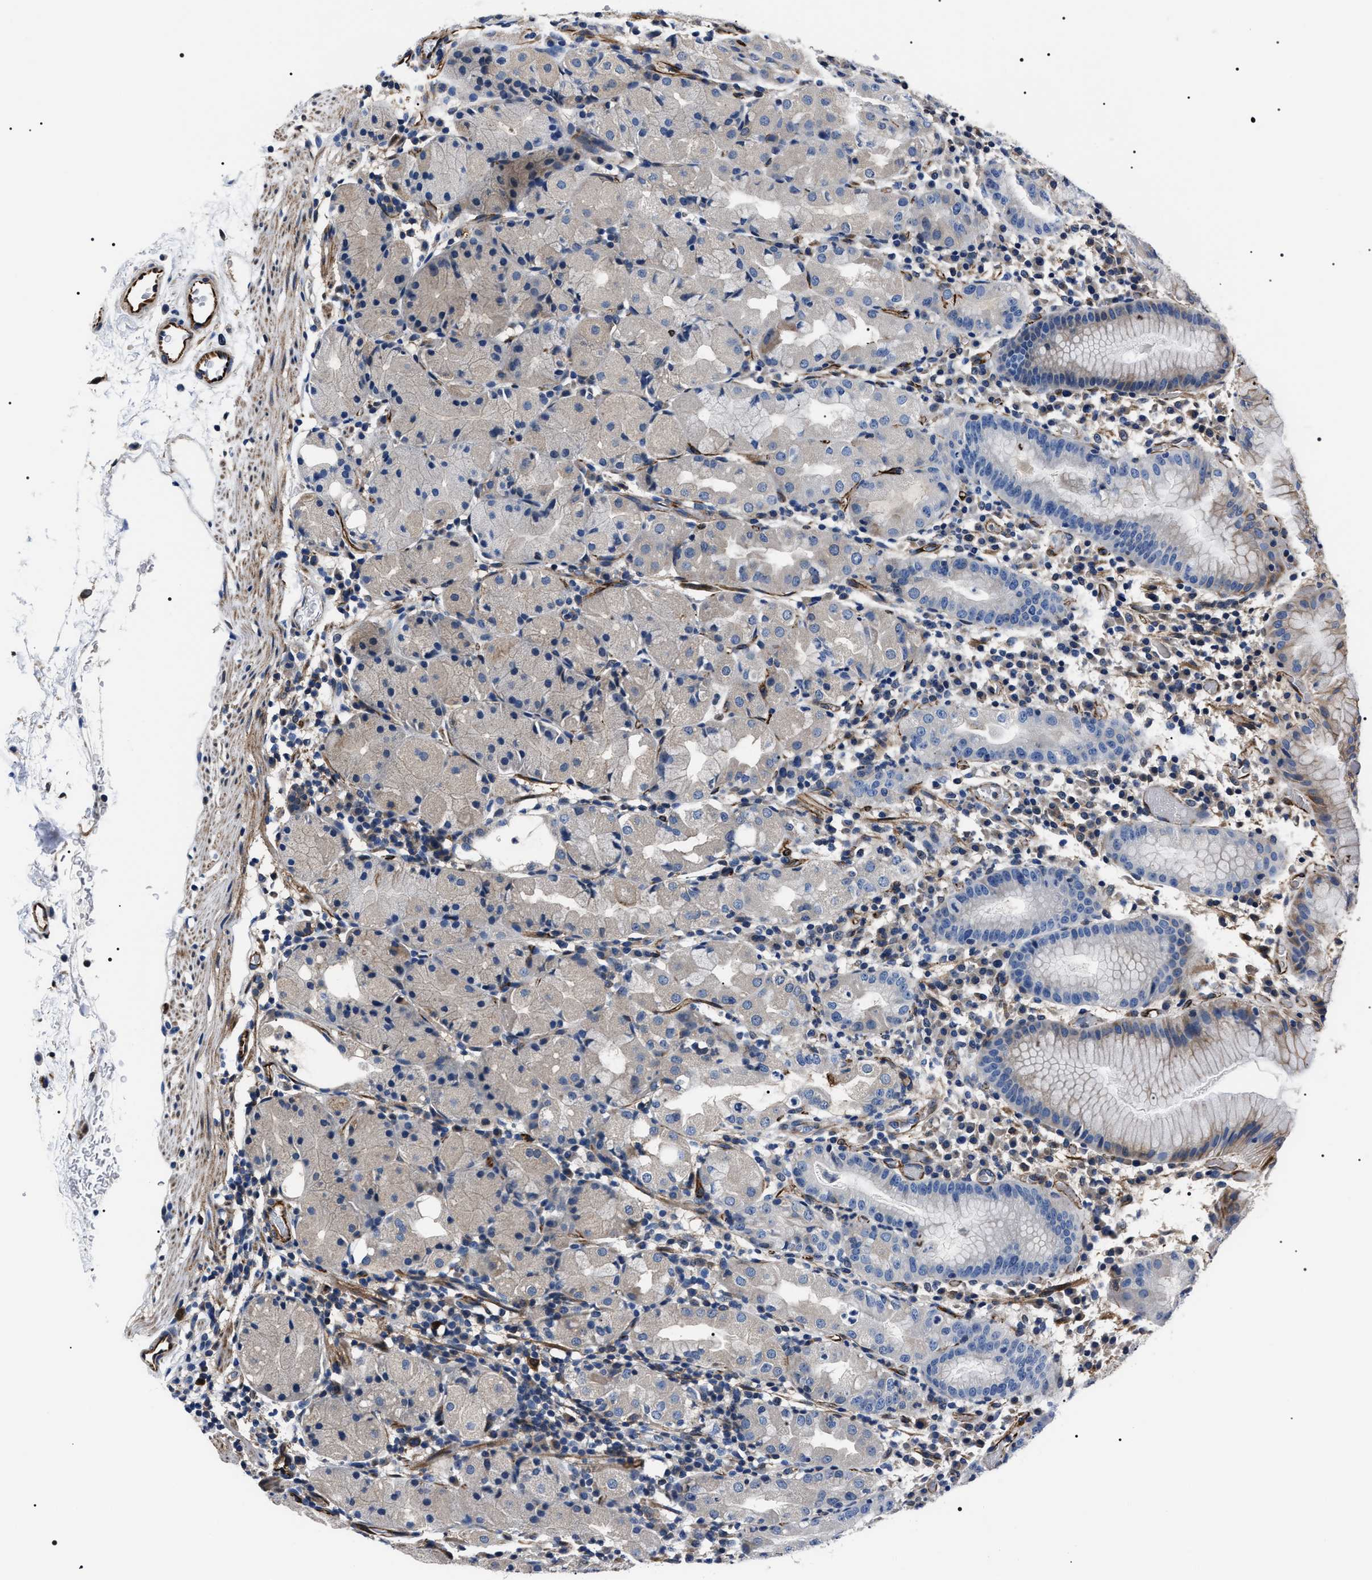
{"staining": {"intensity": "weak", "quantity": "<25%", "location": "cytoplasmic/membranous"}, "tissue": "stomach", "cell_type": "Glandular cells", "image_type": "normal", "snomed": [{"axis": "morphology", "description": "Normal tissue, NOS"}, {"axis": "topography", "description": "Stomach"}, {"axis": "topography", "description": "Stomach, lower"}], "caption": "Stomach was stained to show a protein in brown. There is no significant positivity in glandular cells. (Brightfield microscopy of DAB immunohistochemistry (IHC) at high magnification).", "gene": "BAG2", "patient": {"sex": "female", "age": 75}}